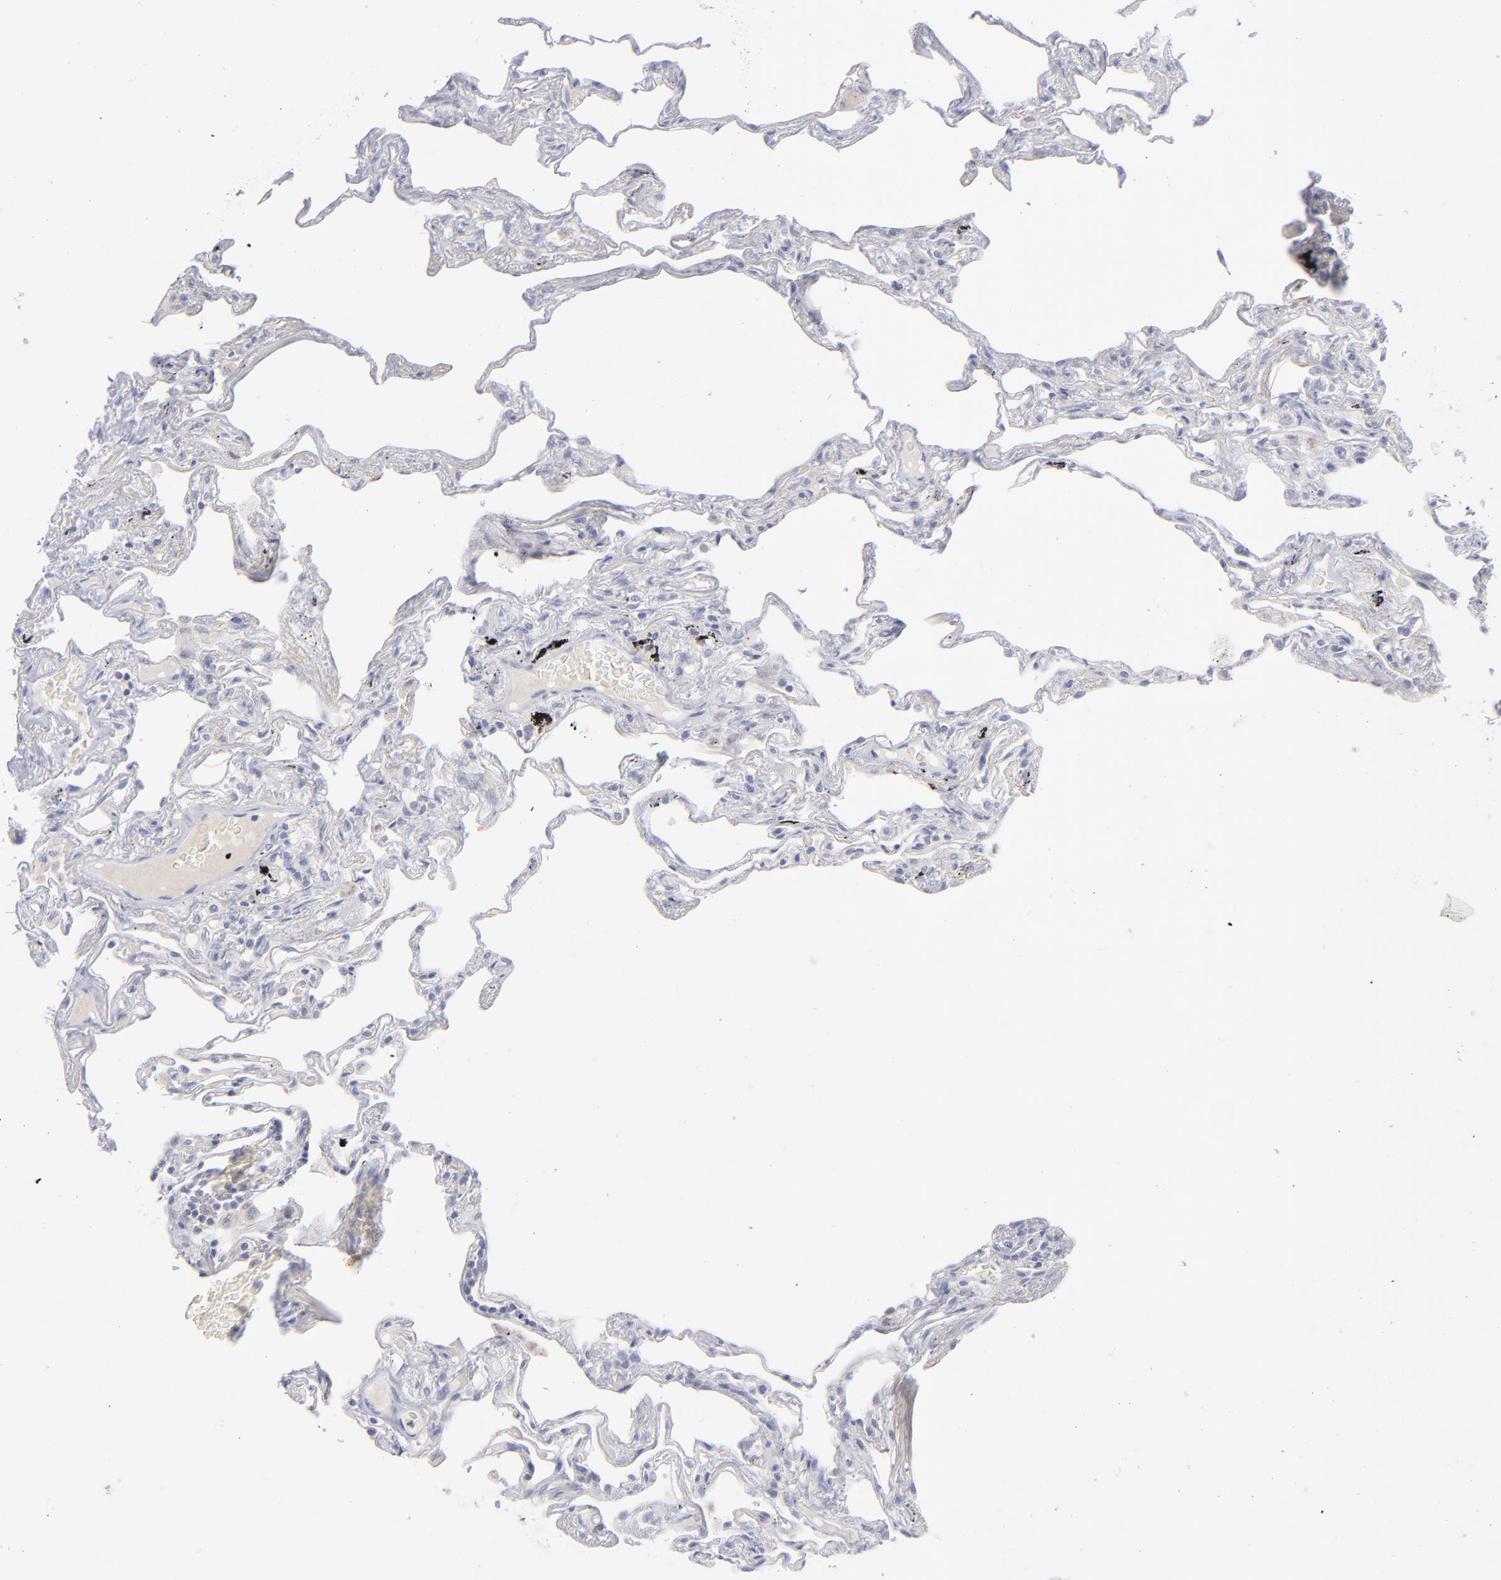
{"staining": {"intensity": "negative", "quantity": "none", "location": "none"}, "tissue": "lung", "cell_type": "Alveolar cells", "image_type": "normal", "snomed": [{"axis": "morphology", "description": "Normal tissue, NOS"}, {"axis": "morphology", "description": "Inflammation, NOS"}, {"axis": "topography", "description": "Lung"}], "caption": "Immunohistochemistry micrograph of normal lung stained for a protein (brown), which exhibits no staining in alveolar cells.", "gene": "MTHFD2", "patient": {"sex": "male", "age": 69}}